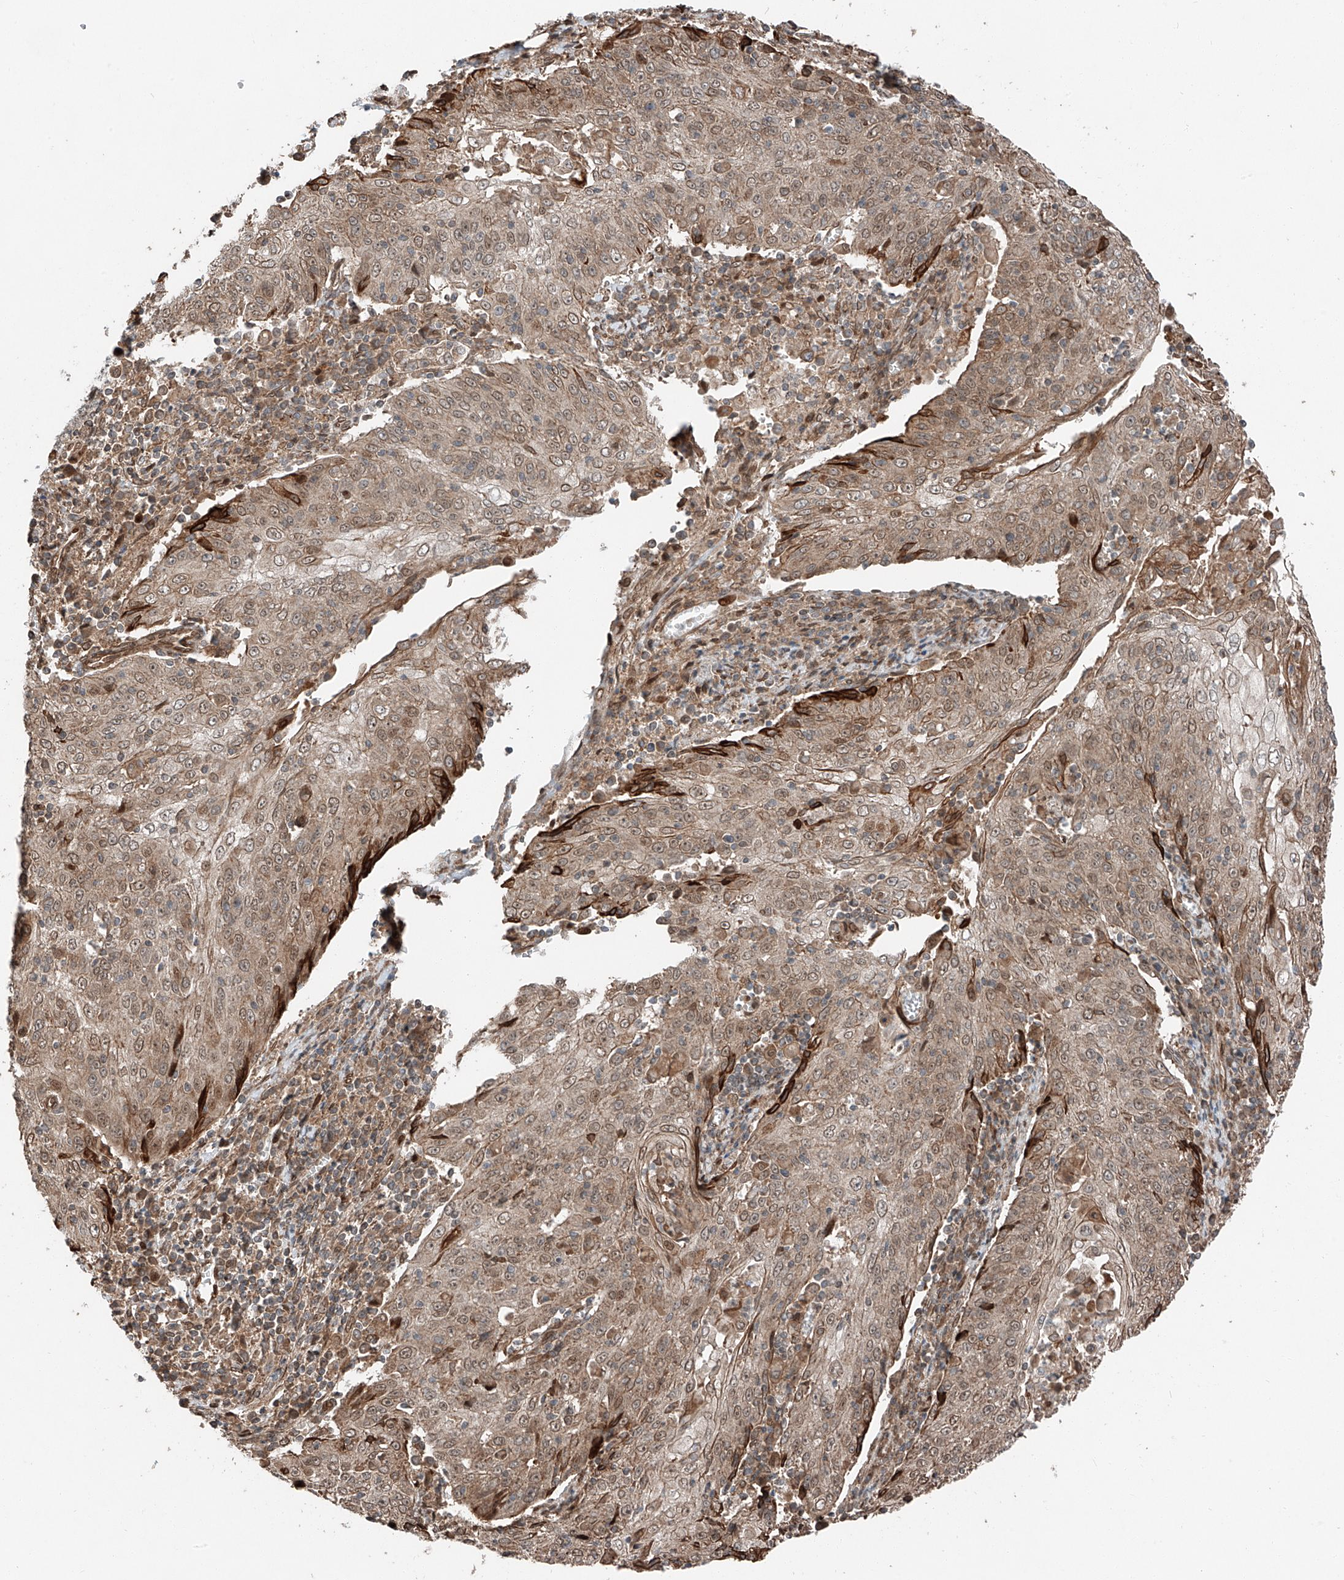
{"staining": {"intensity": "weak", "quantity": ">75%", "location": "cytoplasmic/membranous,nuclear"}, "tissue": "cervical cancer", "cell_type": "Tumor cells", "image_type": "cancer", "snomed": [{"axis": "morphology", "description": "Squamous cell carcinoma, NOS"}, {"axis": "topography", "description": "Cervix"}], "caption": "This is an image of immunohistochemistry (IHC) staining of cervical cancer, which shows weak positivity in the cytoplasmic/membranous and nuclear of tumor cells.", "gene": "CEP162", "patient": {"sex": "female", "age": 48}}